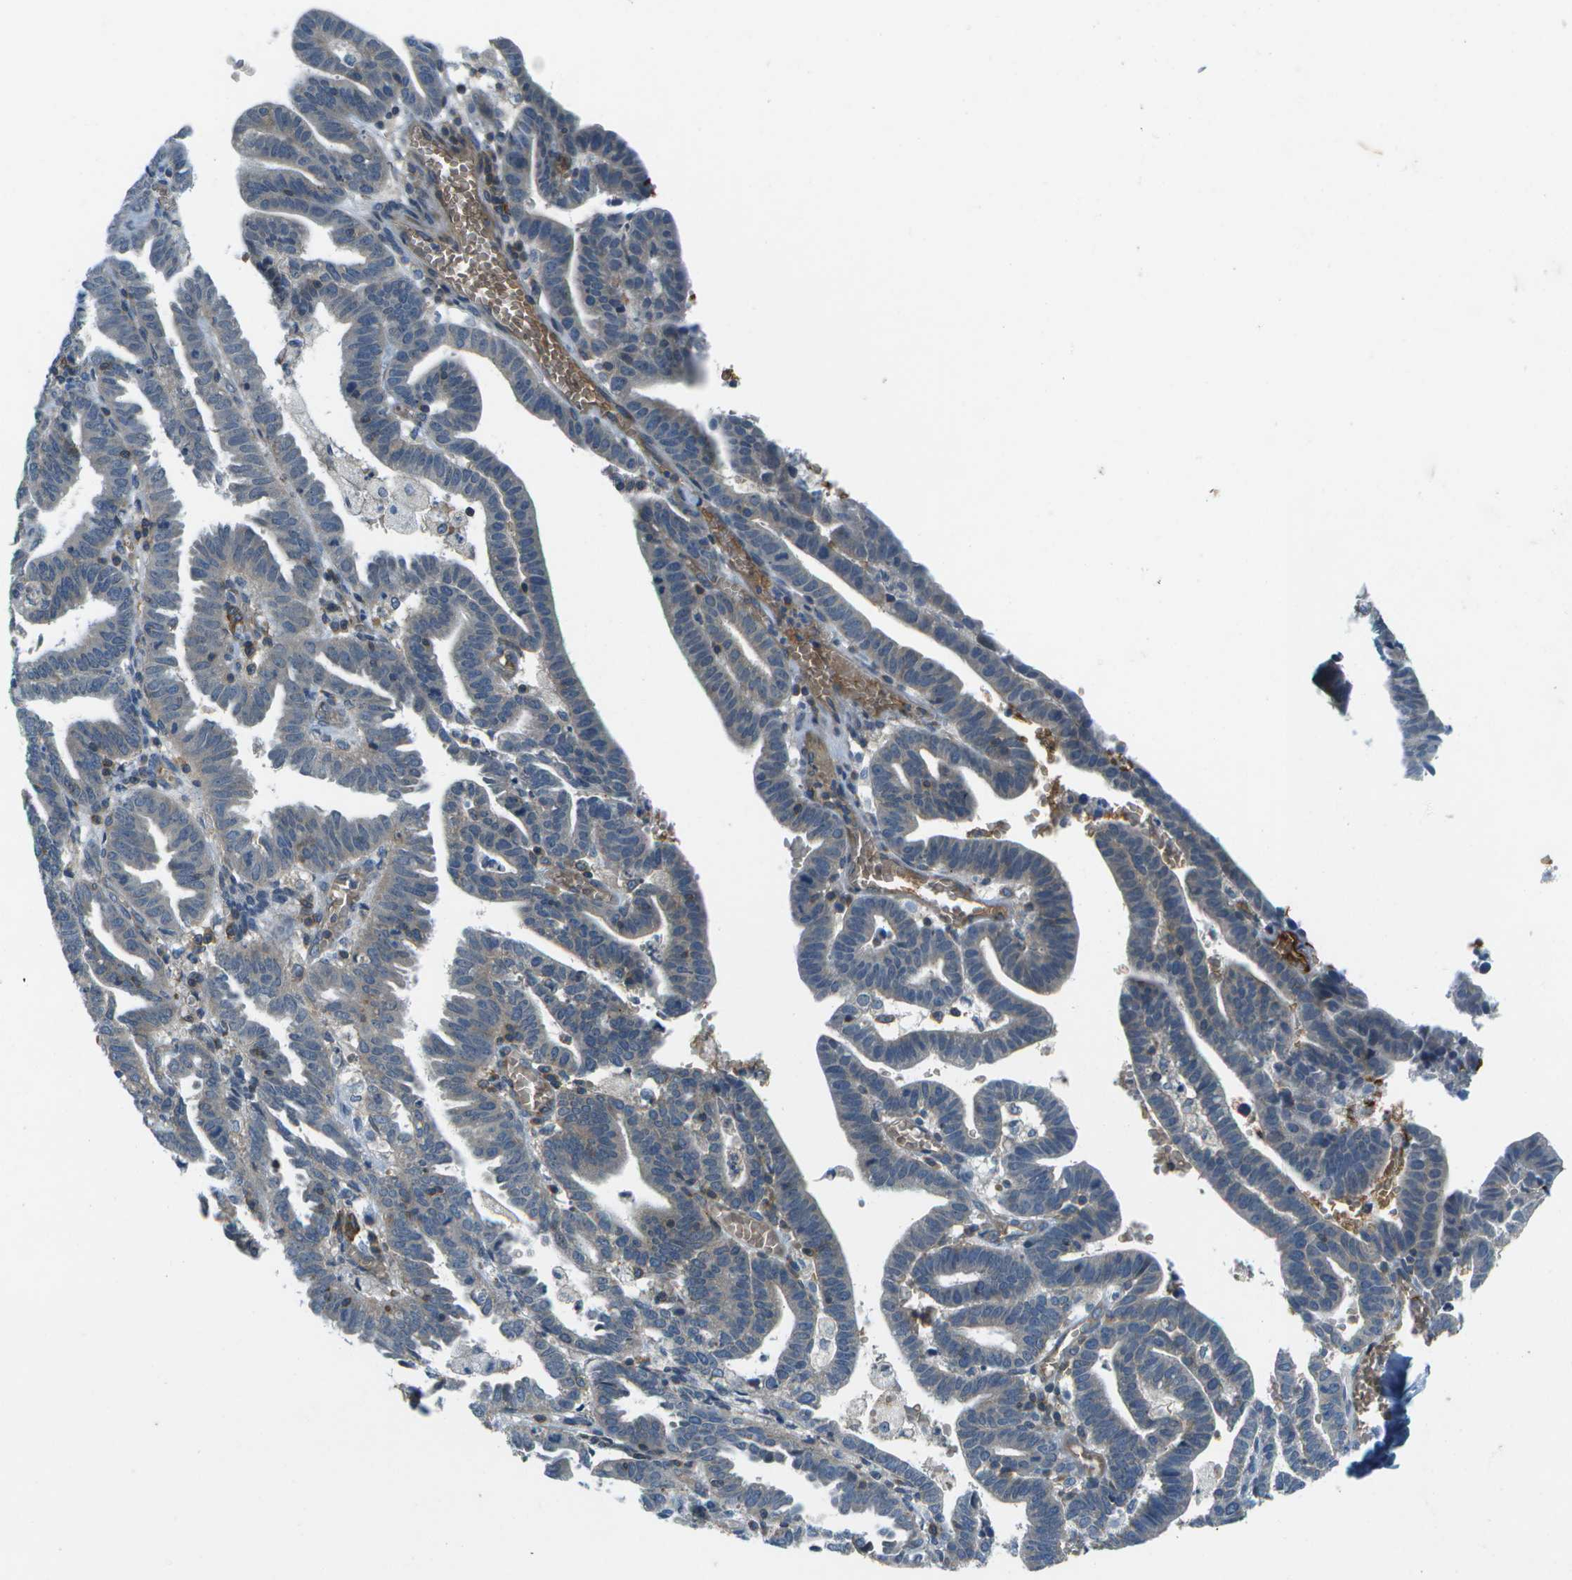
{"staining": {"intensity": "negative", "quantity": "none", "location": "none"}, "tissue": "endometrial cancer", "cell_type": "Tumor cells", "image_type": "cancer", "snomed": [{"axis": "morphology", "description": "Adenocarcinoma, NOS"}, {"axis": "topography", "description": "Uterus"}], "caption": "Photomicrograph shows no protein staining in tumor cells of endometrial adenocarcinoma tissue.", "gene": "CTIF", "patient": {"sex": "female", "age": 83}}